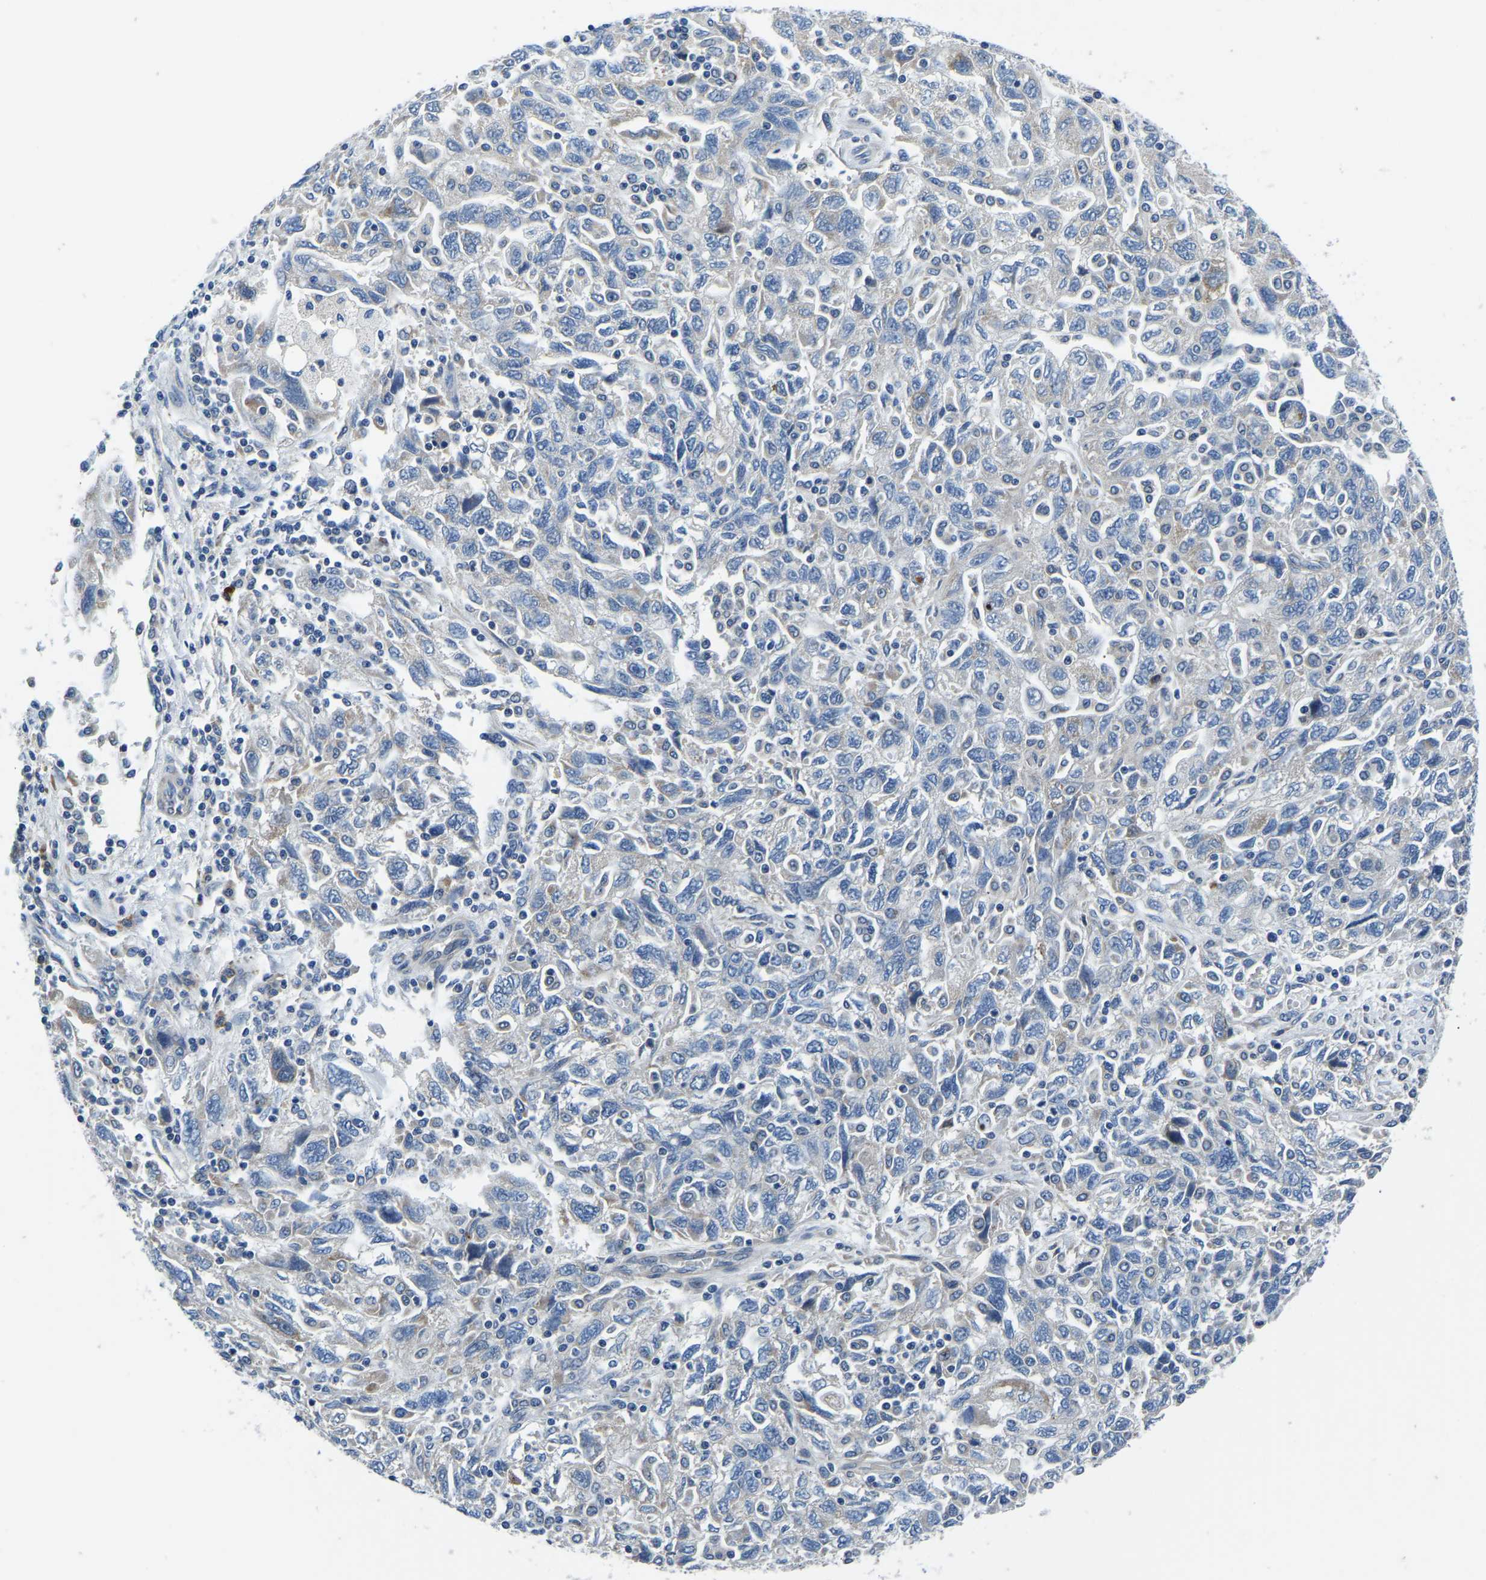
{"staining": {"intensity": "negative", "quantity": "none", "location": "none"}, "tissue": "ovarian cancer", "cell_type": "Tumor cells", "image_type": "cancer", "snomed": [{"axis": "morphology", "description": "Carcinoma, NOS"}, {"axis": "morphology", "description": "Cystadenocarcinoma, serous, NOS"}, {"axis": "topography", "description": "Ovary"}], "caption": "Immunohistochemical staining of human ovarian cancer (serous cystadenocarcinoma) shows no significant expression in tumor cells. (DAB immunohistochemistry with hematoxylin counter stain).", "gene": "LIAS", "patient": {"sex": "female", "age": 69}}